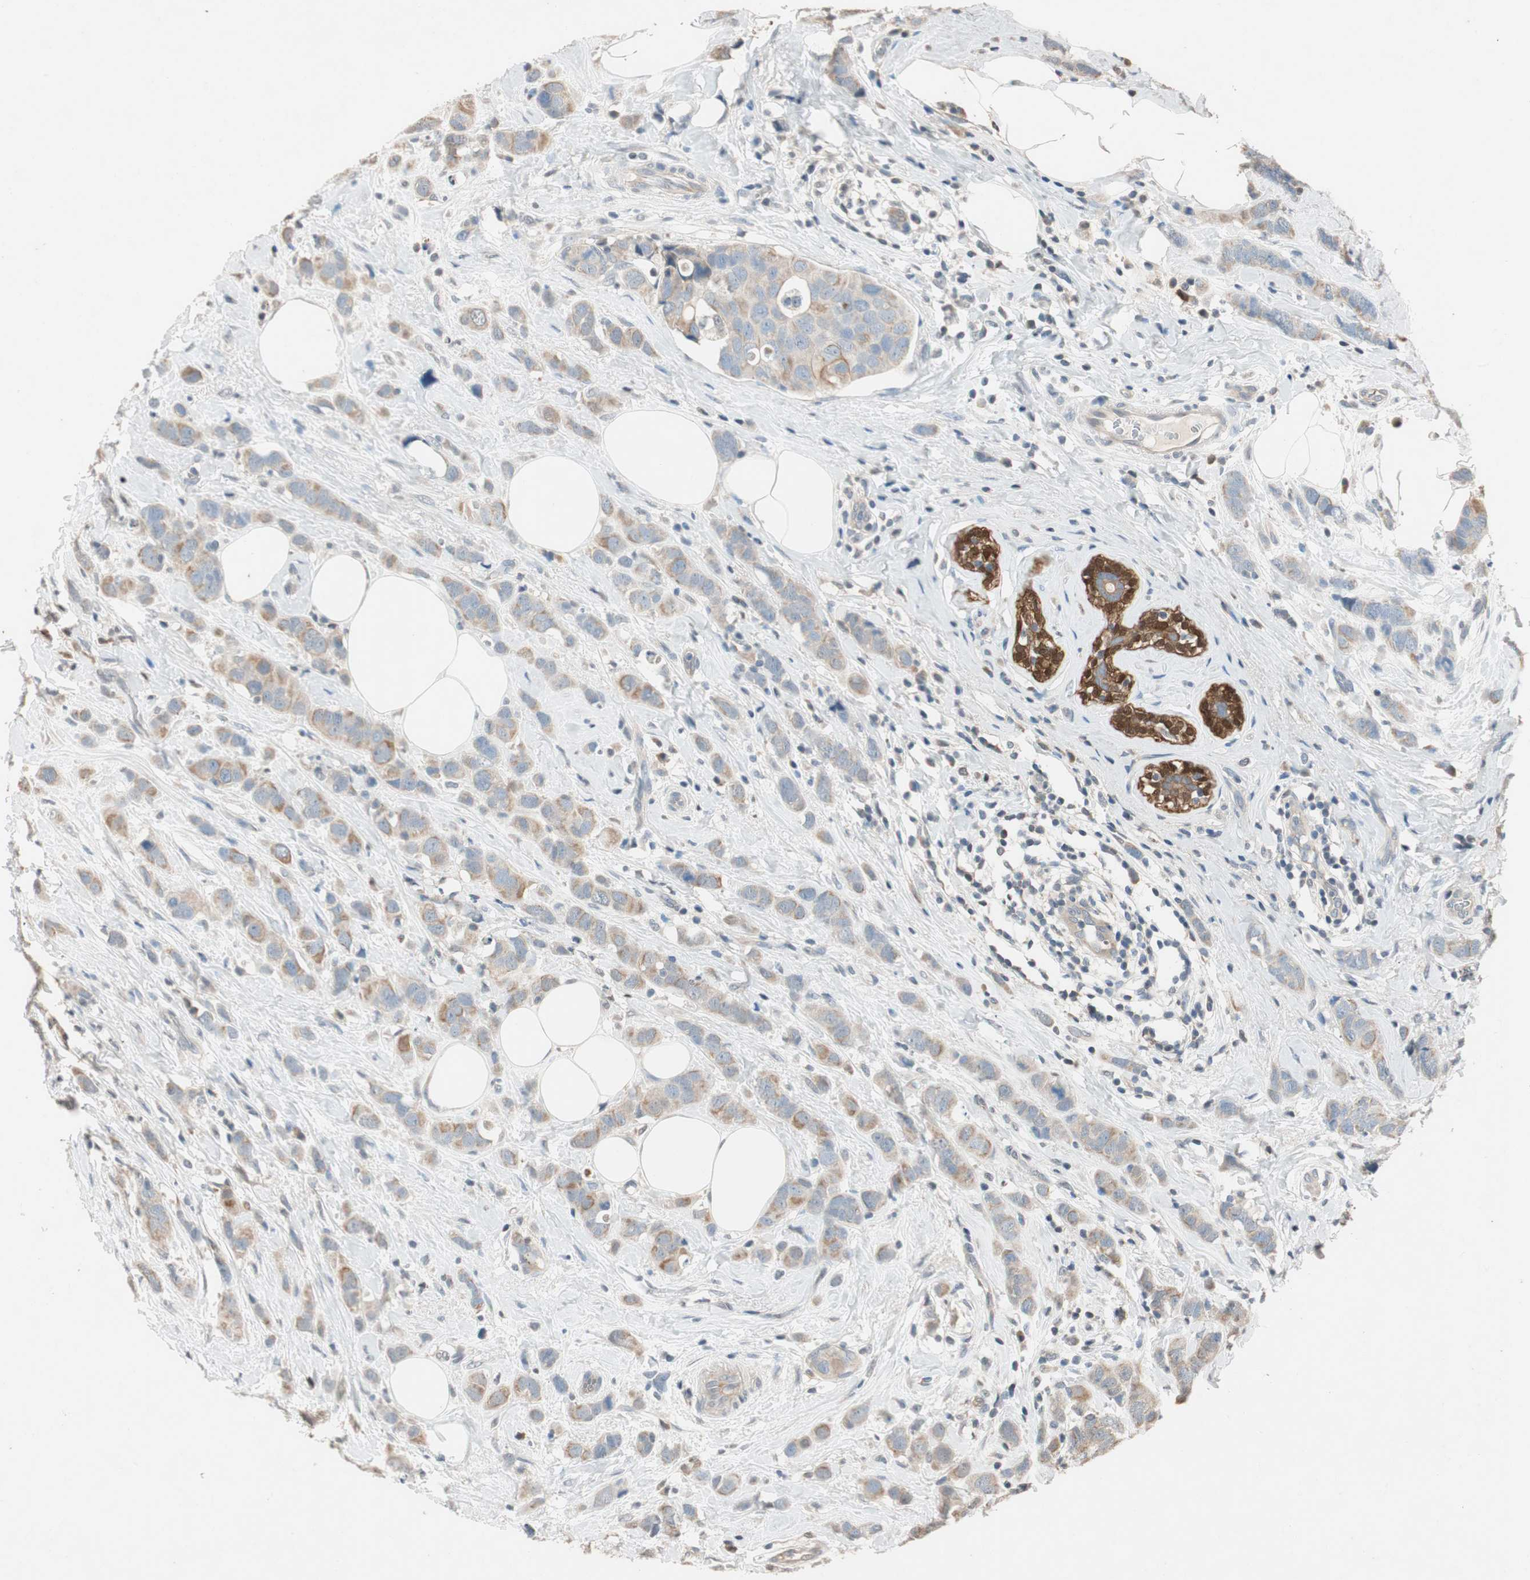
{"staining": {"intensity": "weak", "quantity": ">75%", "location": "cytoplasmic/membranous"}, "tissue": "breast cancer", "cell_type": "Tumor cells", "image_type": "cancer", "snomed": [{"axis": "morphology", "description": "Normal tissue, NOS"}, {"axis": "morphology", "description": "Duct carcinoma"}, {"axis": "topography", "description": "Breast"}], "caption": "An IHC micrograph of tumor tissue is shown. Protein staining in brown highlights weak cytoplasmic/membranous positivity in breast cancer within tumor cells.", "gene": "SERPINB5", "patient": {"sex": "female", "age": 50}}